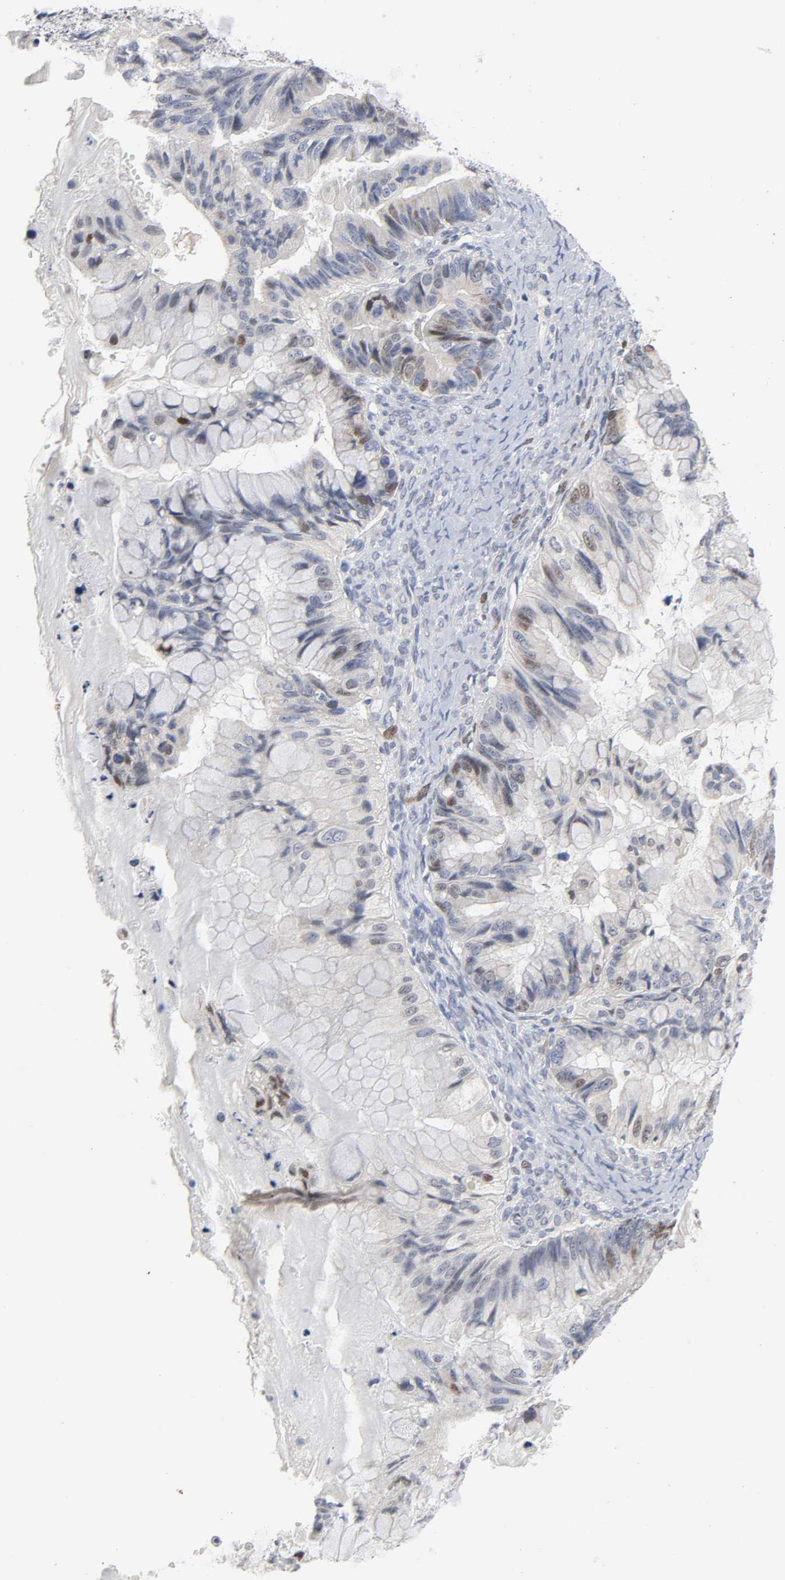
{"staining": {"intensity": "weak", "quantity": "25%-75%", "location": "nuclear"}, "tissue": "ovarian cancer", "cell_type": "Tumor cells", "image_type": "cancer", "snomed": [{"axis": "morphology", "description": "Cystadenocarcinoma, mucinous, NOS"}, {"axis": "topography", "description": "Ovary"}], "caption": "Ovarian cancer stained with immunohistochemistry (IHC) displays weak nuclear staining in about 25%-75% of tumor cells.", "gene": "WEE1", "patient": {"sex": "female", "age": 36}}